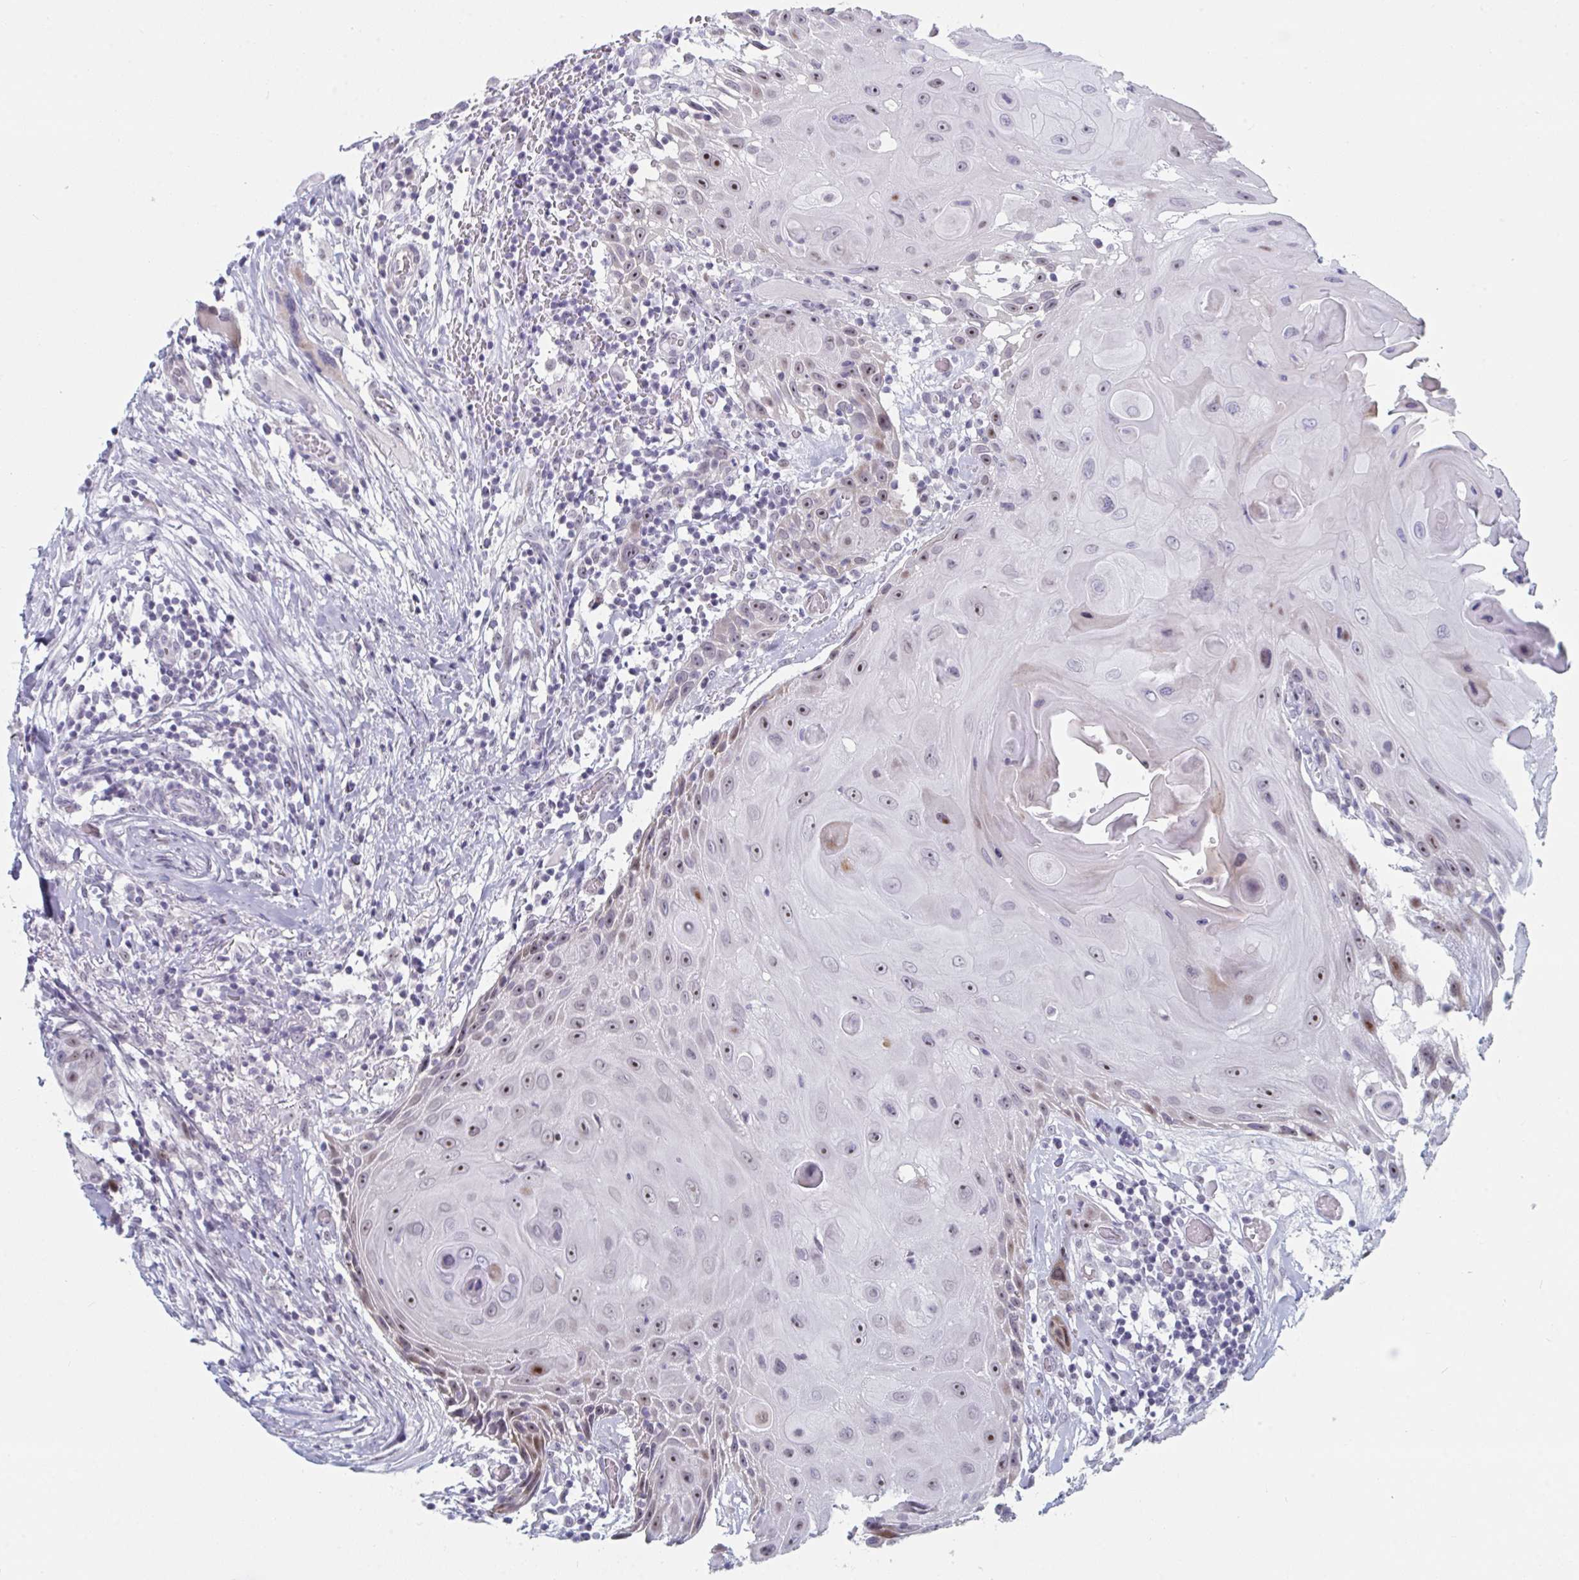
{"staining": {"intensity": "strong", "quantity": ">75%", "location": "cytoplasmic/membranous,nuclear"}, "tissue": "head and neck cancer", "cell_type": "Tumor cells", "image_type": "cancer", "snomed": [{"axis": "morphology", "description": "Squamous cell carcinoma, NOS"}, {"axis": "topography", "description": "Oral tissue"}, {"axis": "topography", "description": "Head-Neck"}], "caption": "Immunohistochemistry (IHC) histopathology image of human head and neck cancer (squamous cell carcinoma) stained for a protein (brown), which exhibits high levels of strong cytoplasmic/membranous and nuclear positivity in approximately >75% of tumor cells.", "gene": "NR1H2", "patient": {"sex": "male", "age": 49}}